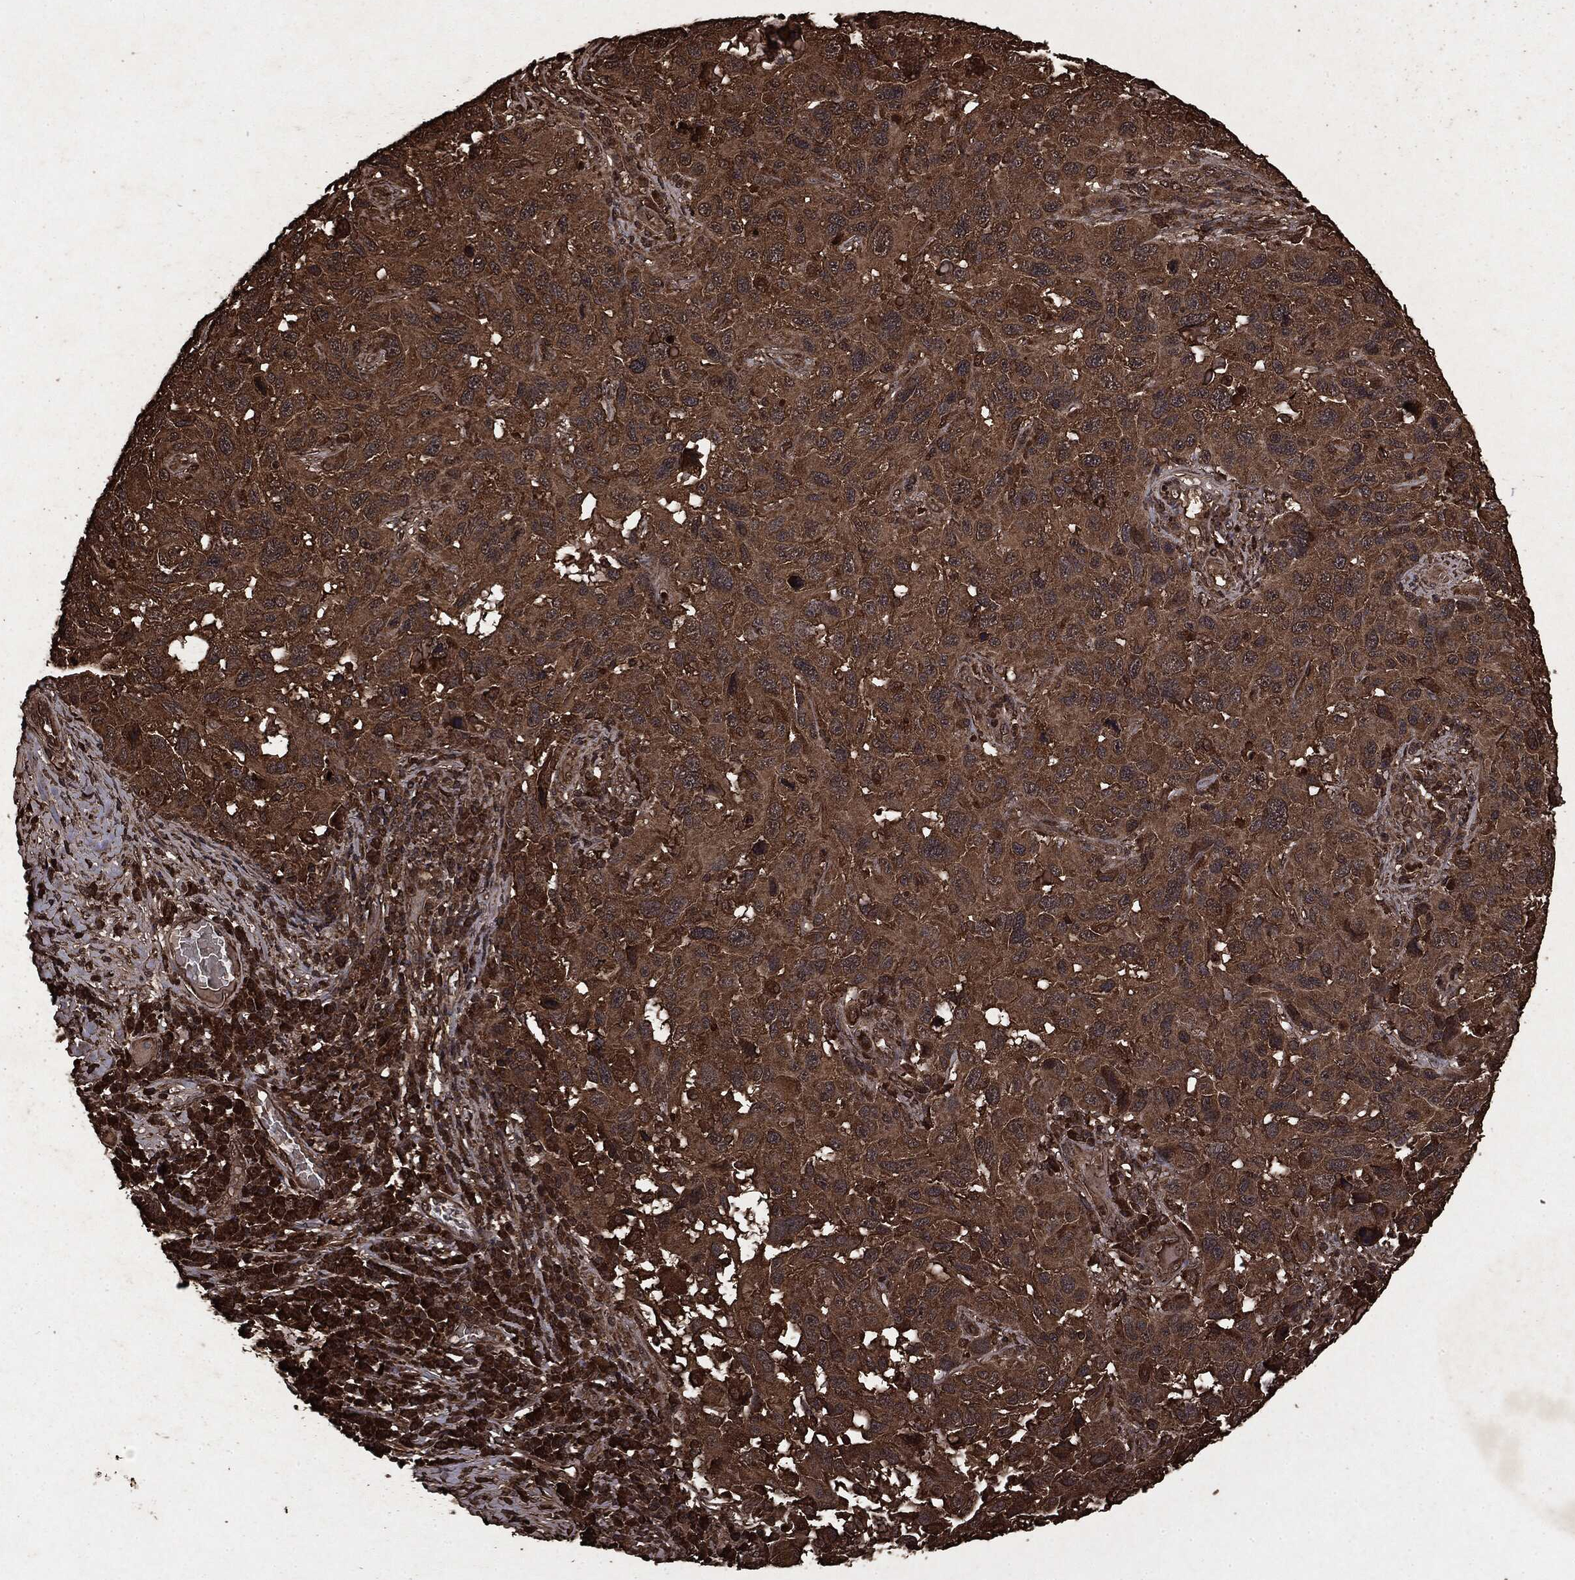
{"staining": {"intensity": "strong", "quantity": ">75%", "location": "cytoplasmic/membranous"}, "tissue": "melanoma", "cell_type": "Tumor cells", "image_type": "cancer", "snomed": [{"axis": "morphology", "description": "Malignant melanoma, NOS"}, {"axis": "topography", "description": "Skin"}], "caption": "Protein analysis of melanoma tissue reveals strong cytoplasmic/membranous expression in about >75% of tumor cells.", "gene": "ARAF", "patient": {"sex": "male", "age": 53}}